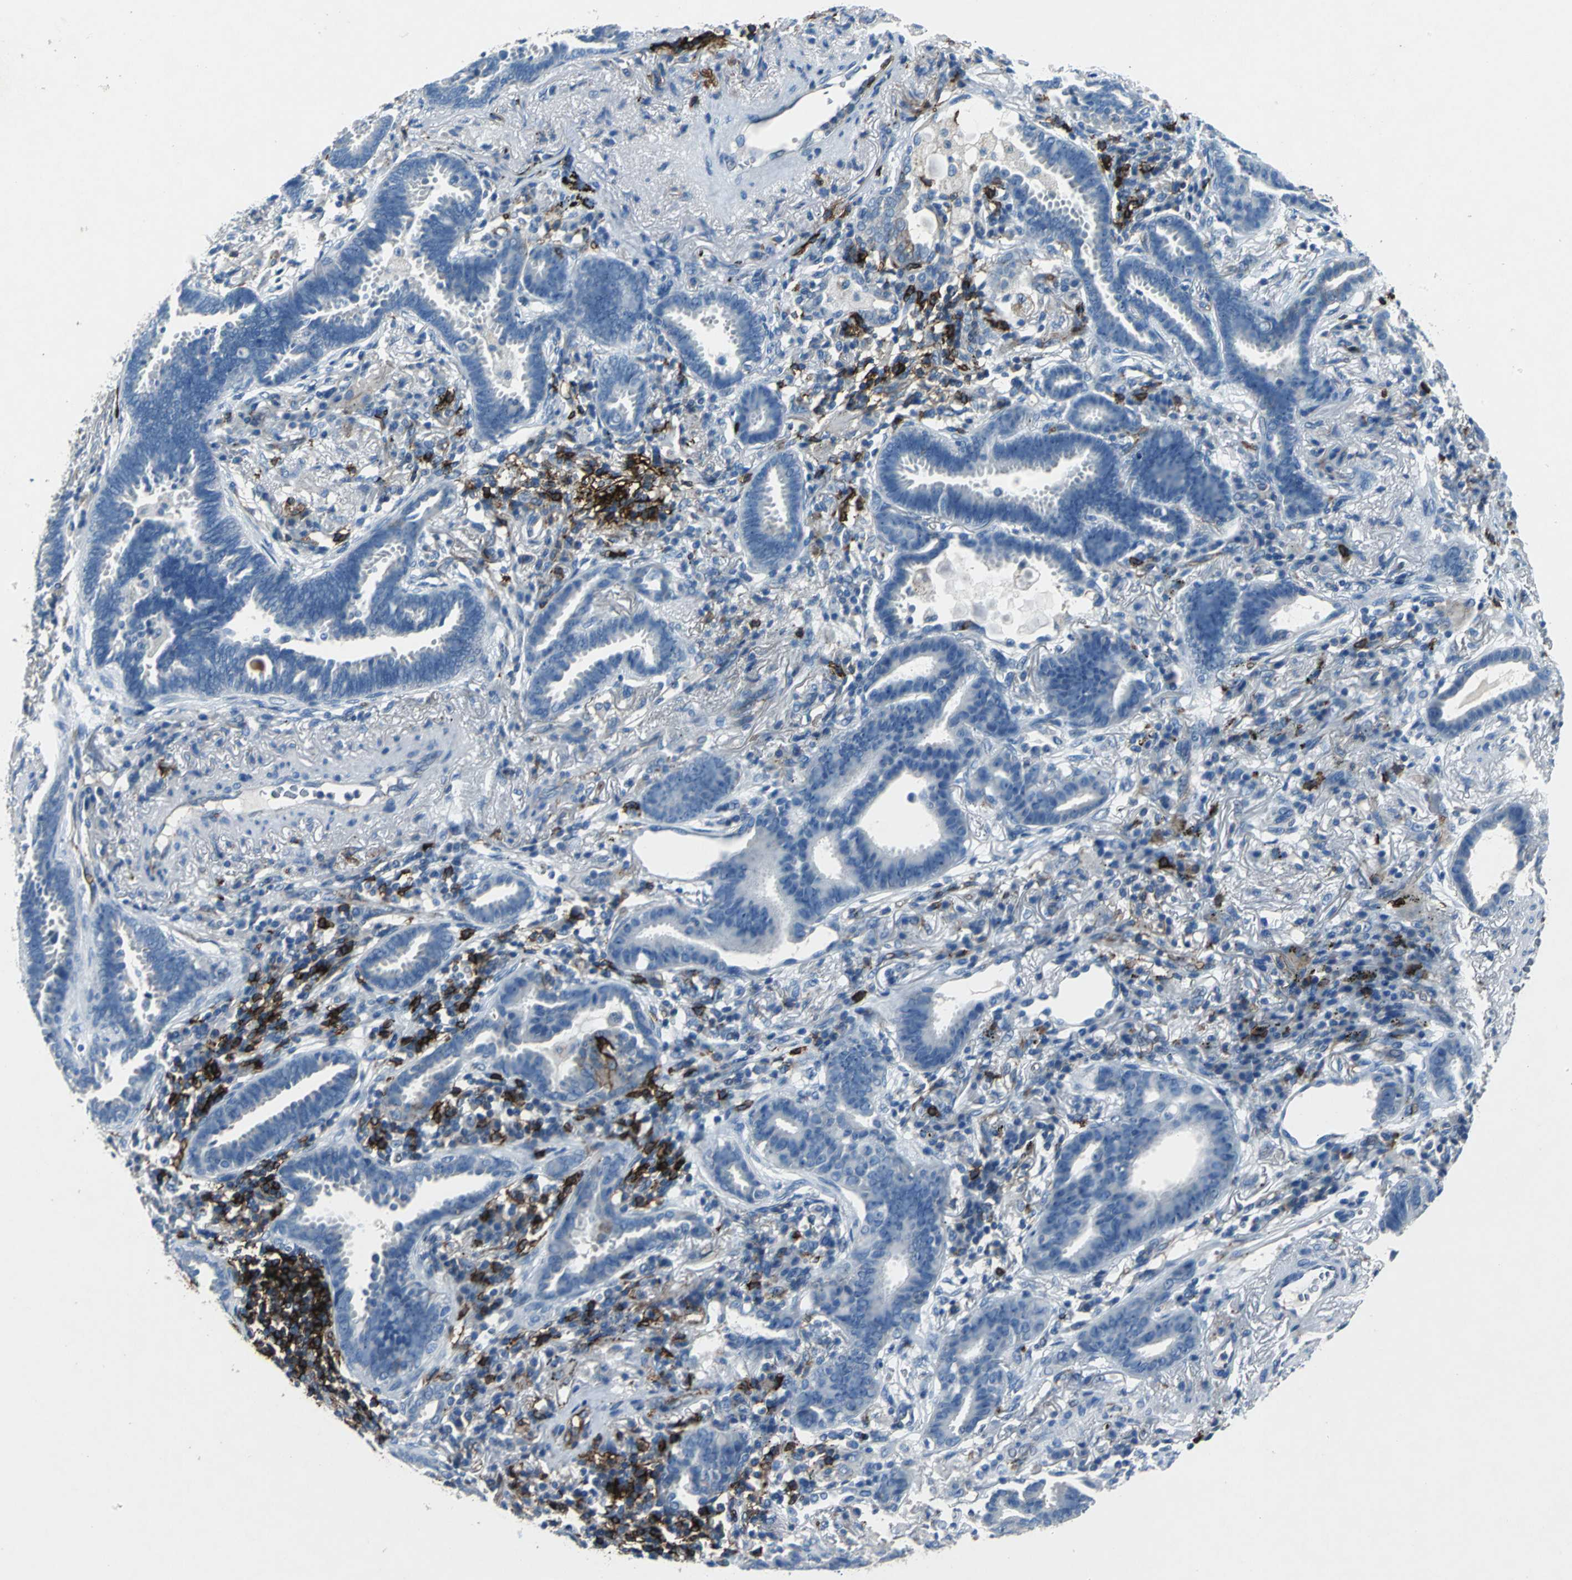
{"staining": {"intensity": "negative", "quantity": "none", "location": "none"}, "tissue": "lung cancer", "cell_type": "Tumor cells", "image_type": "cancer", "snomed": [{"axis": "morphology", "description": "Adenocarcinoma, NOS"}, {"axis": "topography", "description": "Lung"}], "caption": "This micrograph is of lung cancer stained with IHC to label a protein in brown with the nuclei are counter-stained blue. There is no expression in tumor cells. The staining was performed using DAB to visualize the protein expression in brown, while the nuclei were stained in blue with hematoxylin (Magnification: 20x).", "gene": "RPS13", "patient": {"sex": "female", "age": 64}}